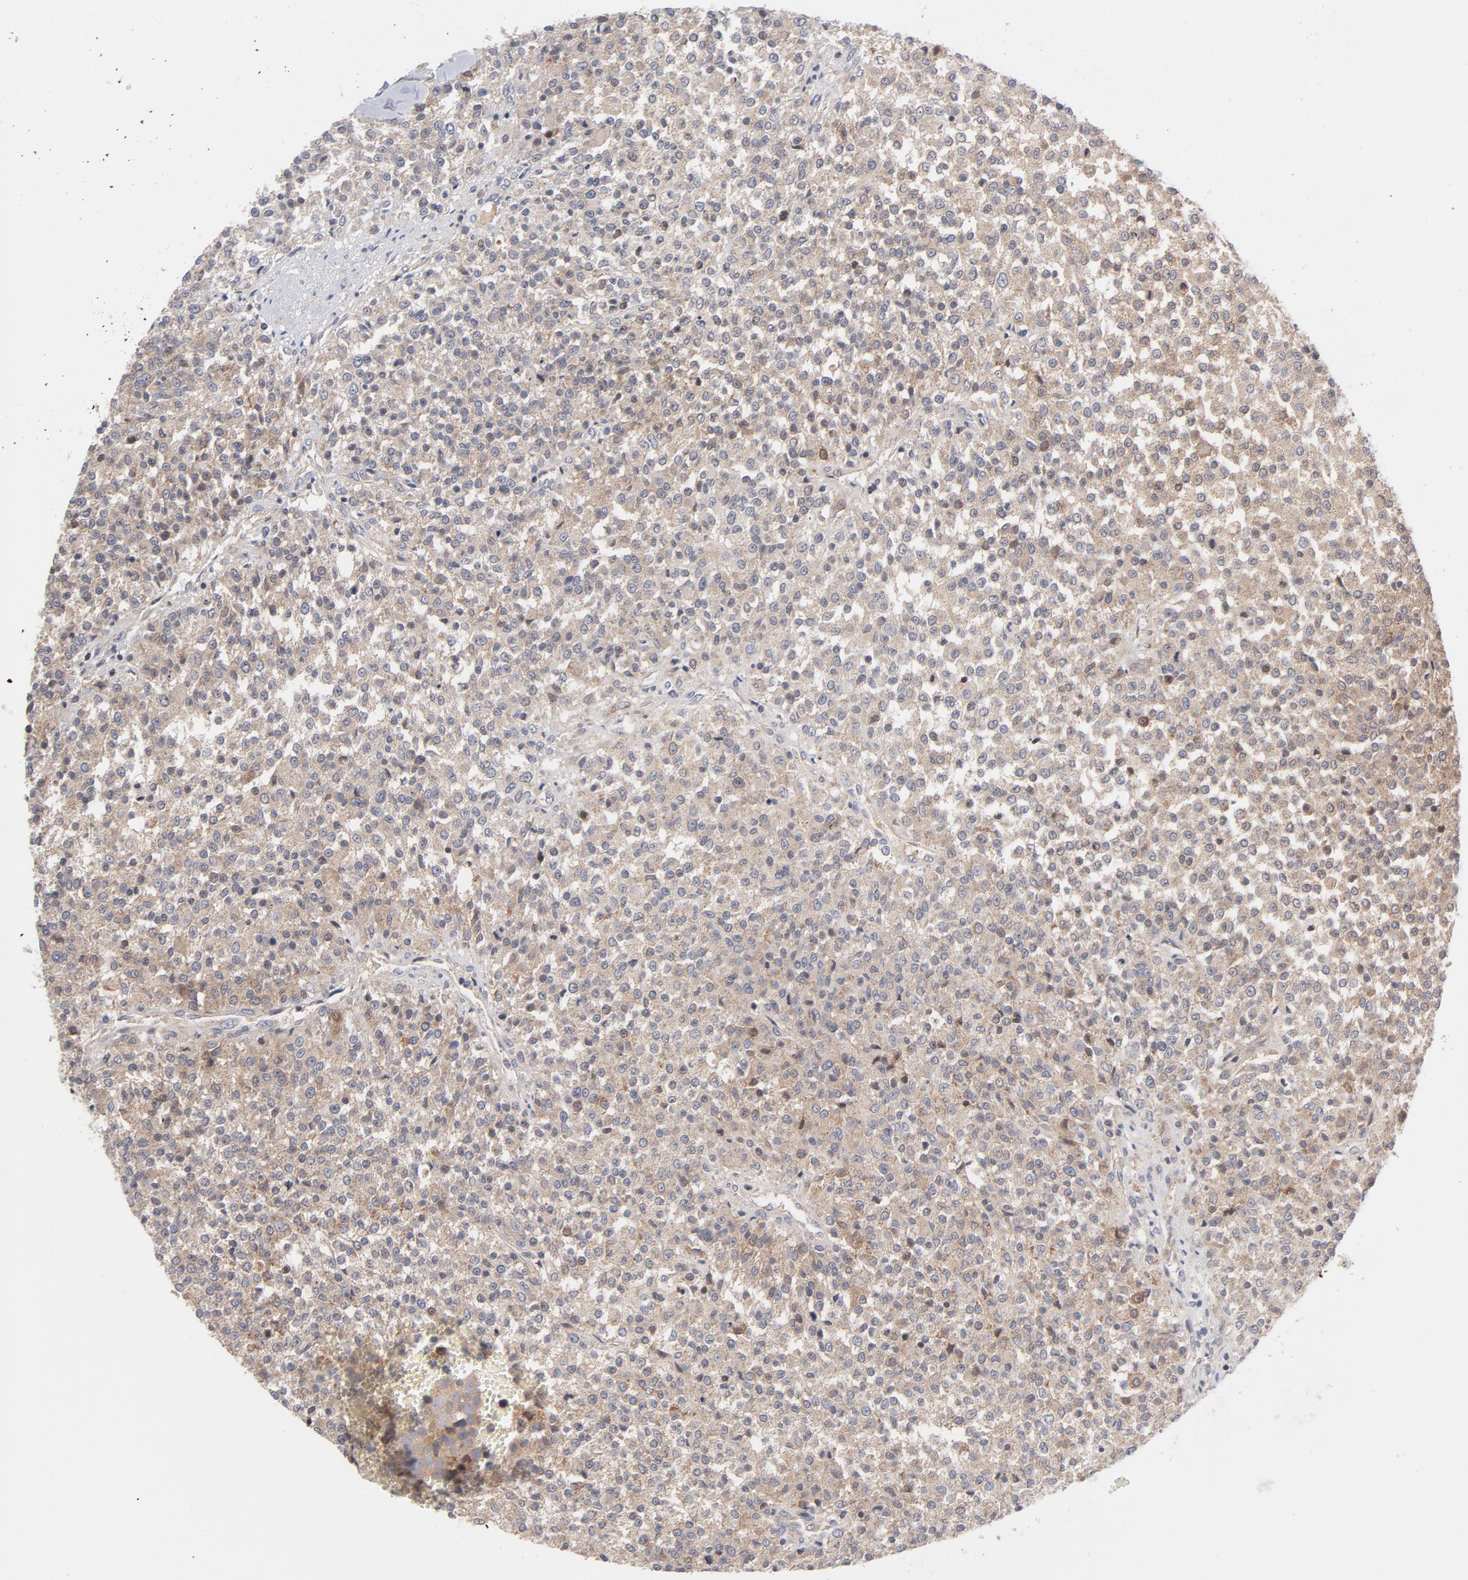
{"staining": {"intensity": "weak", "quantity": ">75%", "location": "cytoplasmic/membranous"}, "tissue": "testis cancer", "cell_type": "Tumor cells", "image_type": "cancer", "snomed": [{"axis": "morphology", "description": "Seminoma, NOS"}, {"axis": "topography", "description": "Testis"}], "caption": "A brown stain labels weak cytoplasmic/membranous positivity of a protein in human testis seminoma tumor cells.", "gene": "DNAAF2", "patient": {"sex": "male", "age": 59}}